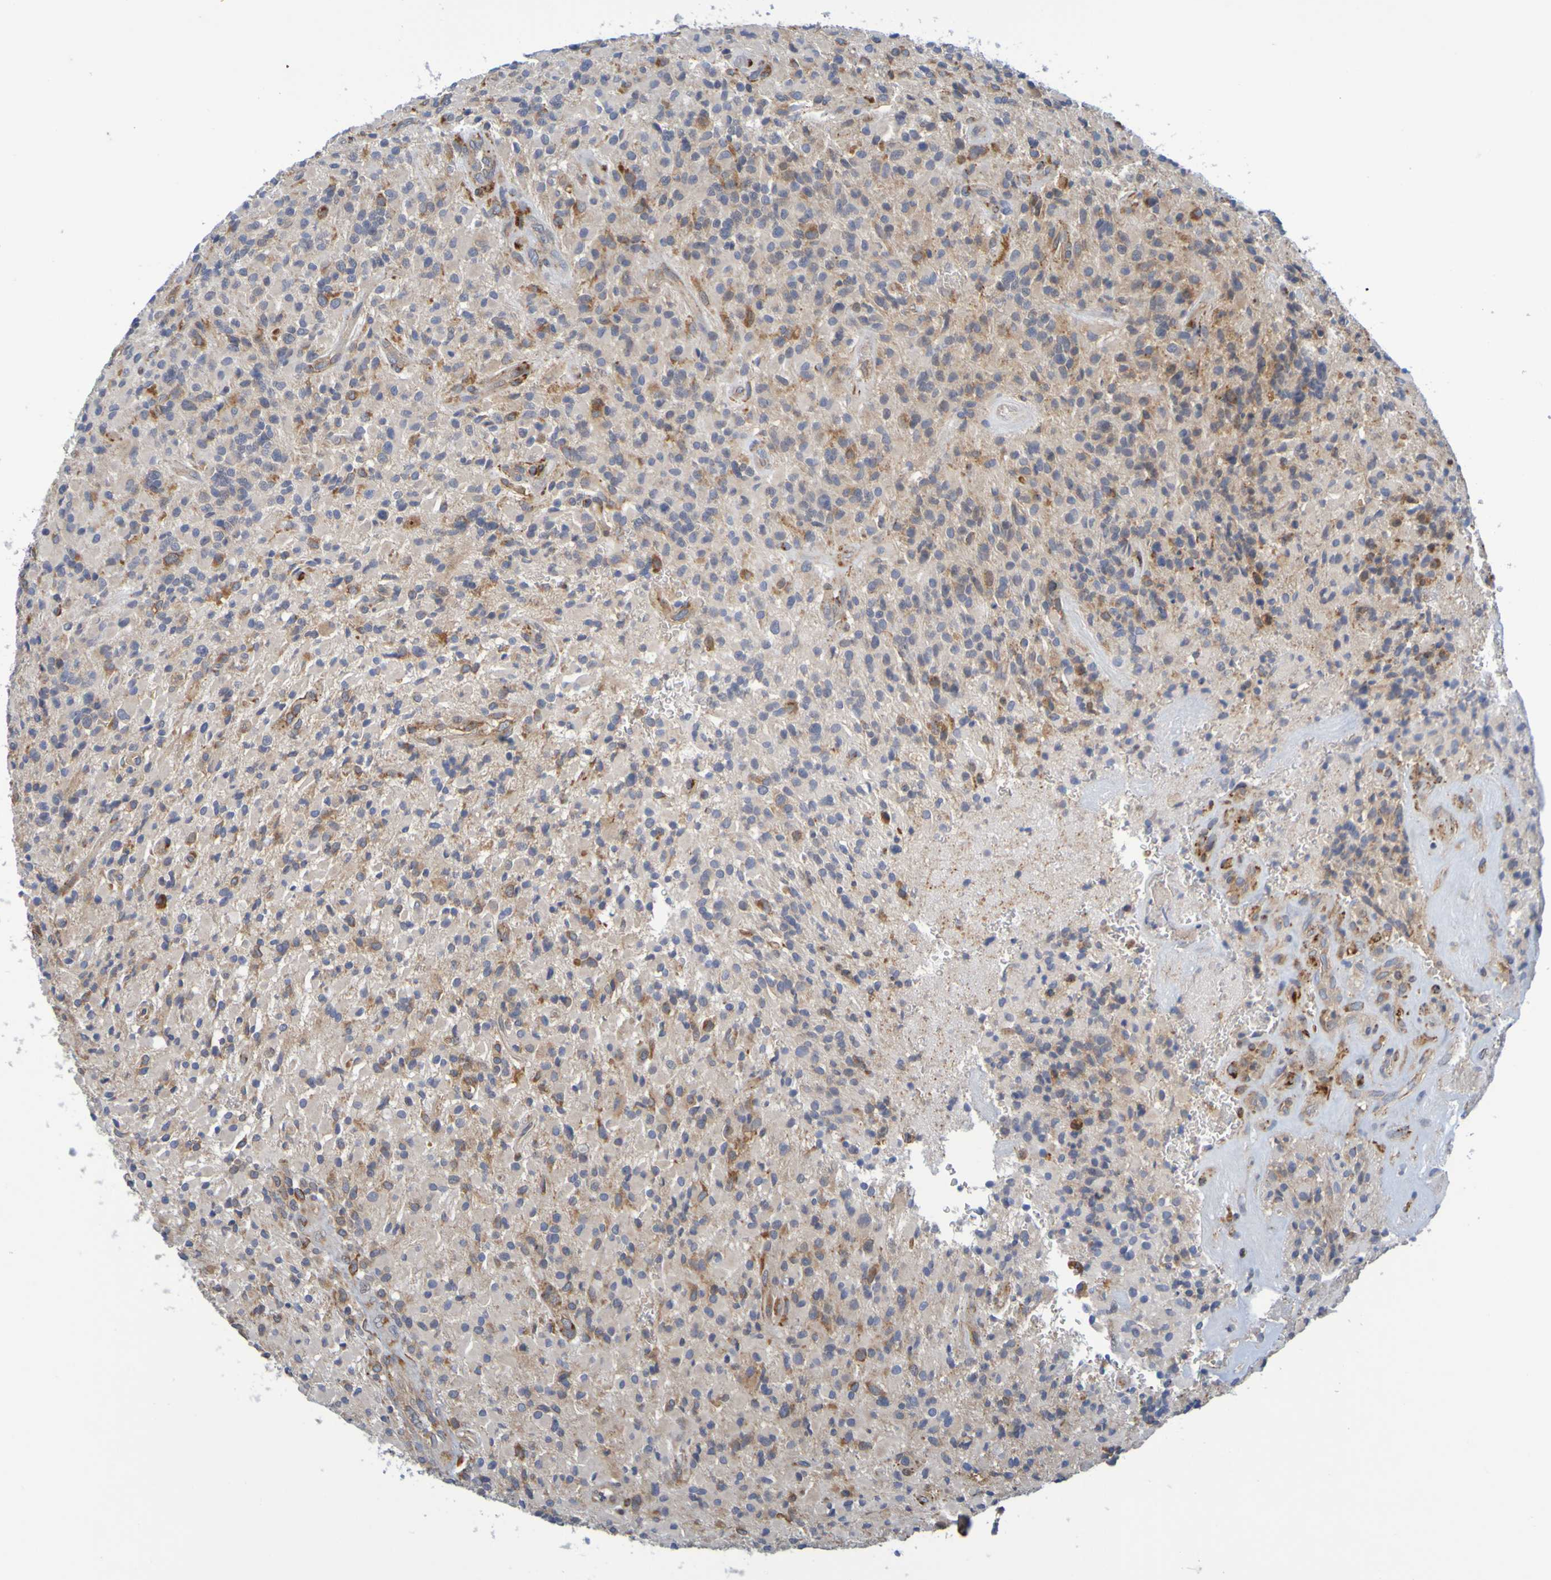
{"staining": {"intensity": "moderate", "quantity": "<25%", "location": "cytoplasmic/membranous"}, "tissue": "glioma", "cell_type": "Tumor cells", "image_type": "cancer", "snomed": [{"axis": "morphology", "description": "Glioma, malignant, High grade"}, {"axis": "topography", "description": "Brain"}], "caption": "Immunohistochemical staining of malignant glioma (high-grade) shows low levels of moderate cytoplasmic/membranous expression in about <25% of tumor cells.", "gene": "SIL1", "patient": {"sex": "male", "age": 71}}